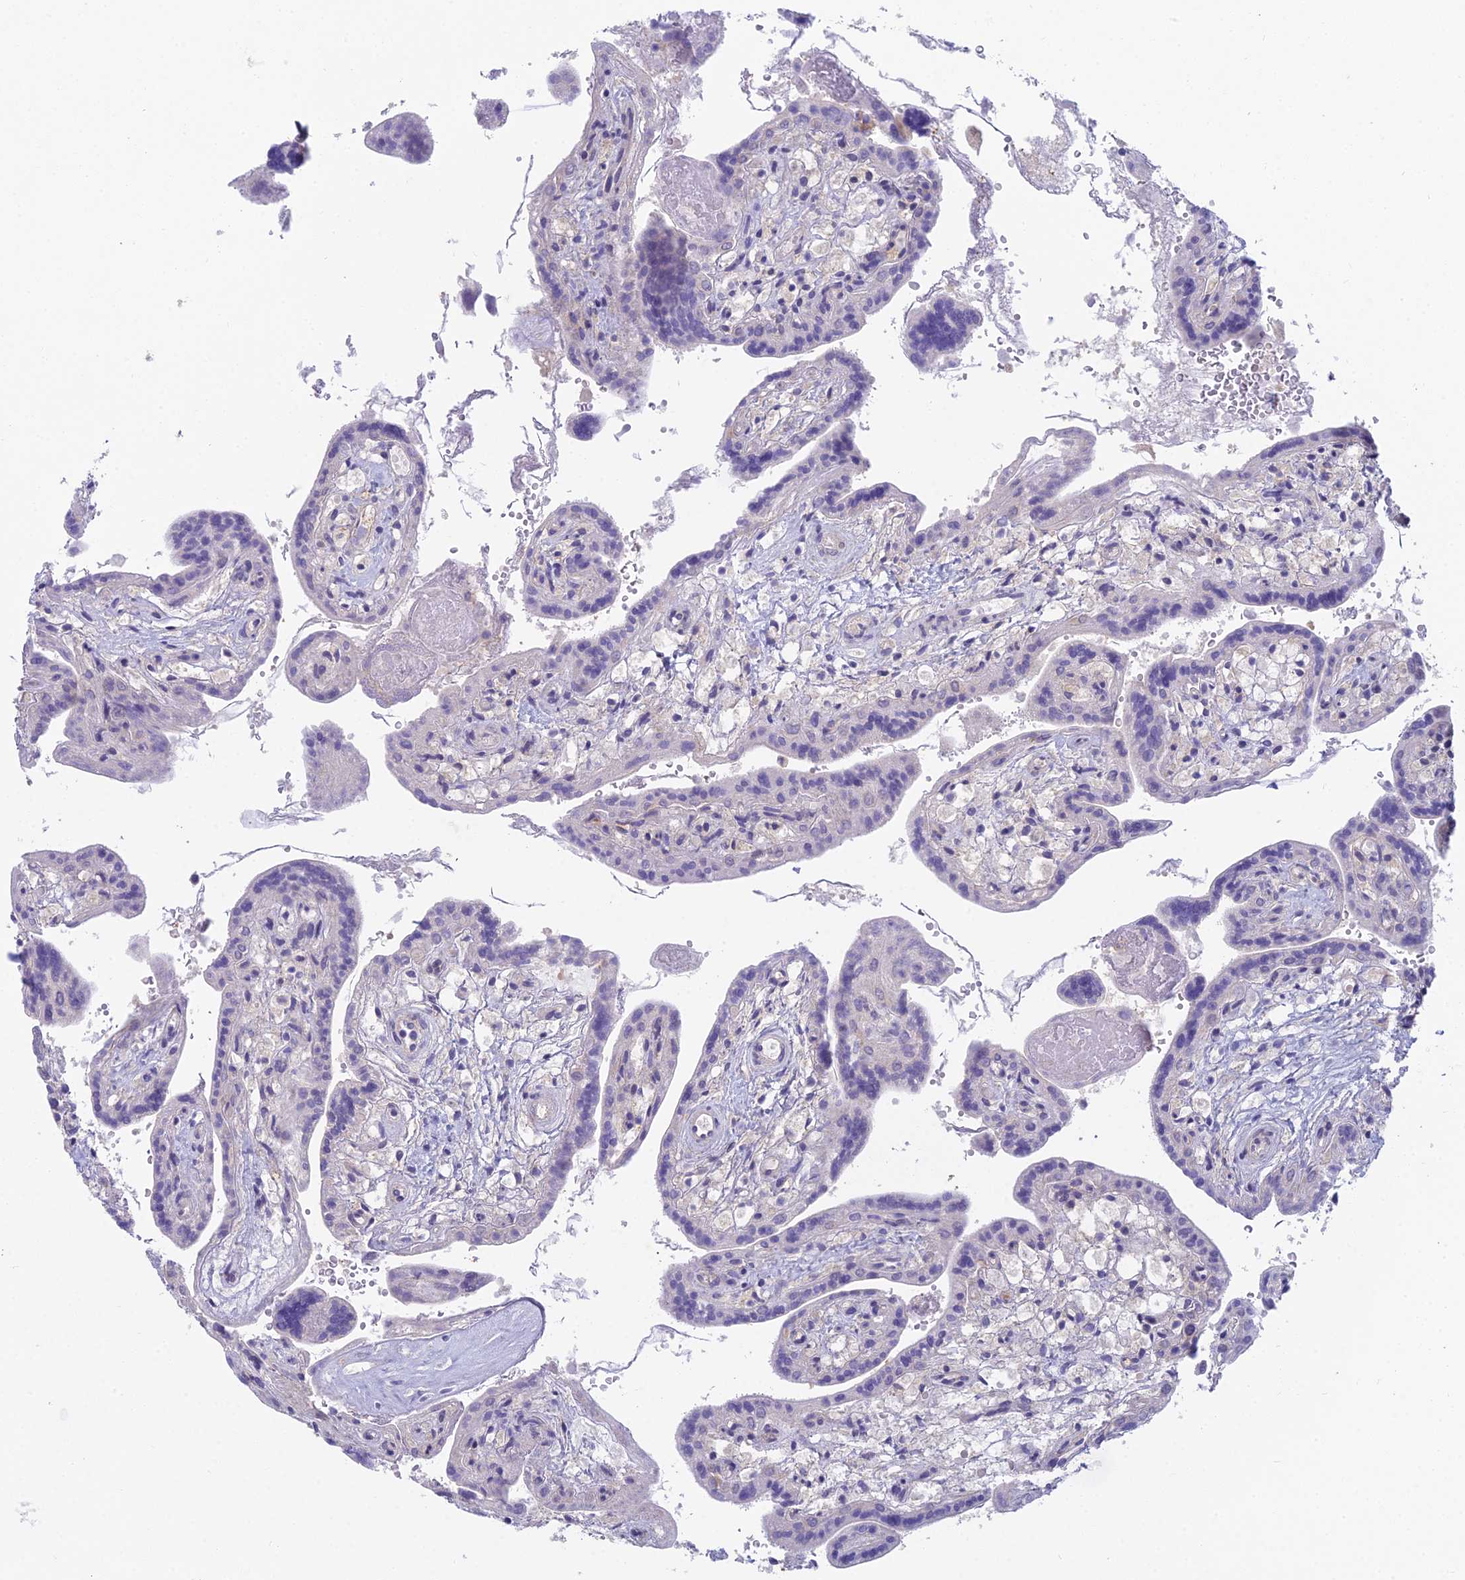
{"staining": {"intensity": "weak", "quantity": "<25%", "location": "cytoplasmic/membranous"}, "tissue": "placenta", "cell_type": "Trophoblastic cells", "image_type": "normal", "snomed": [{"axis": "morphology", "description": "Normal tissue, NOS"}, {"axis": "topography", "description": "Placenta"}], "caption": "The immunohistochemistry photomicrograph has no significant positivity in trophoblastic cells of placenta.", "gene": "METTL26", "patient": {"sex": "female", "age": 37}}